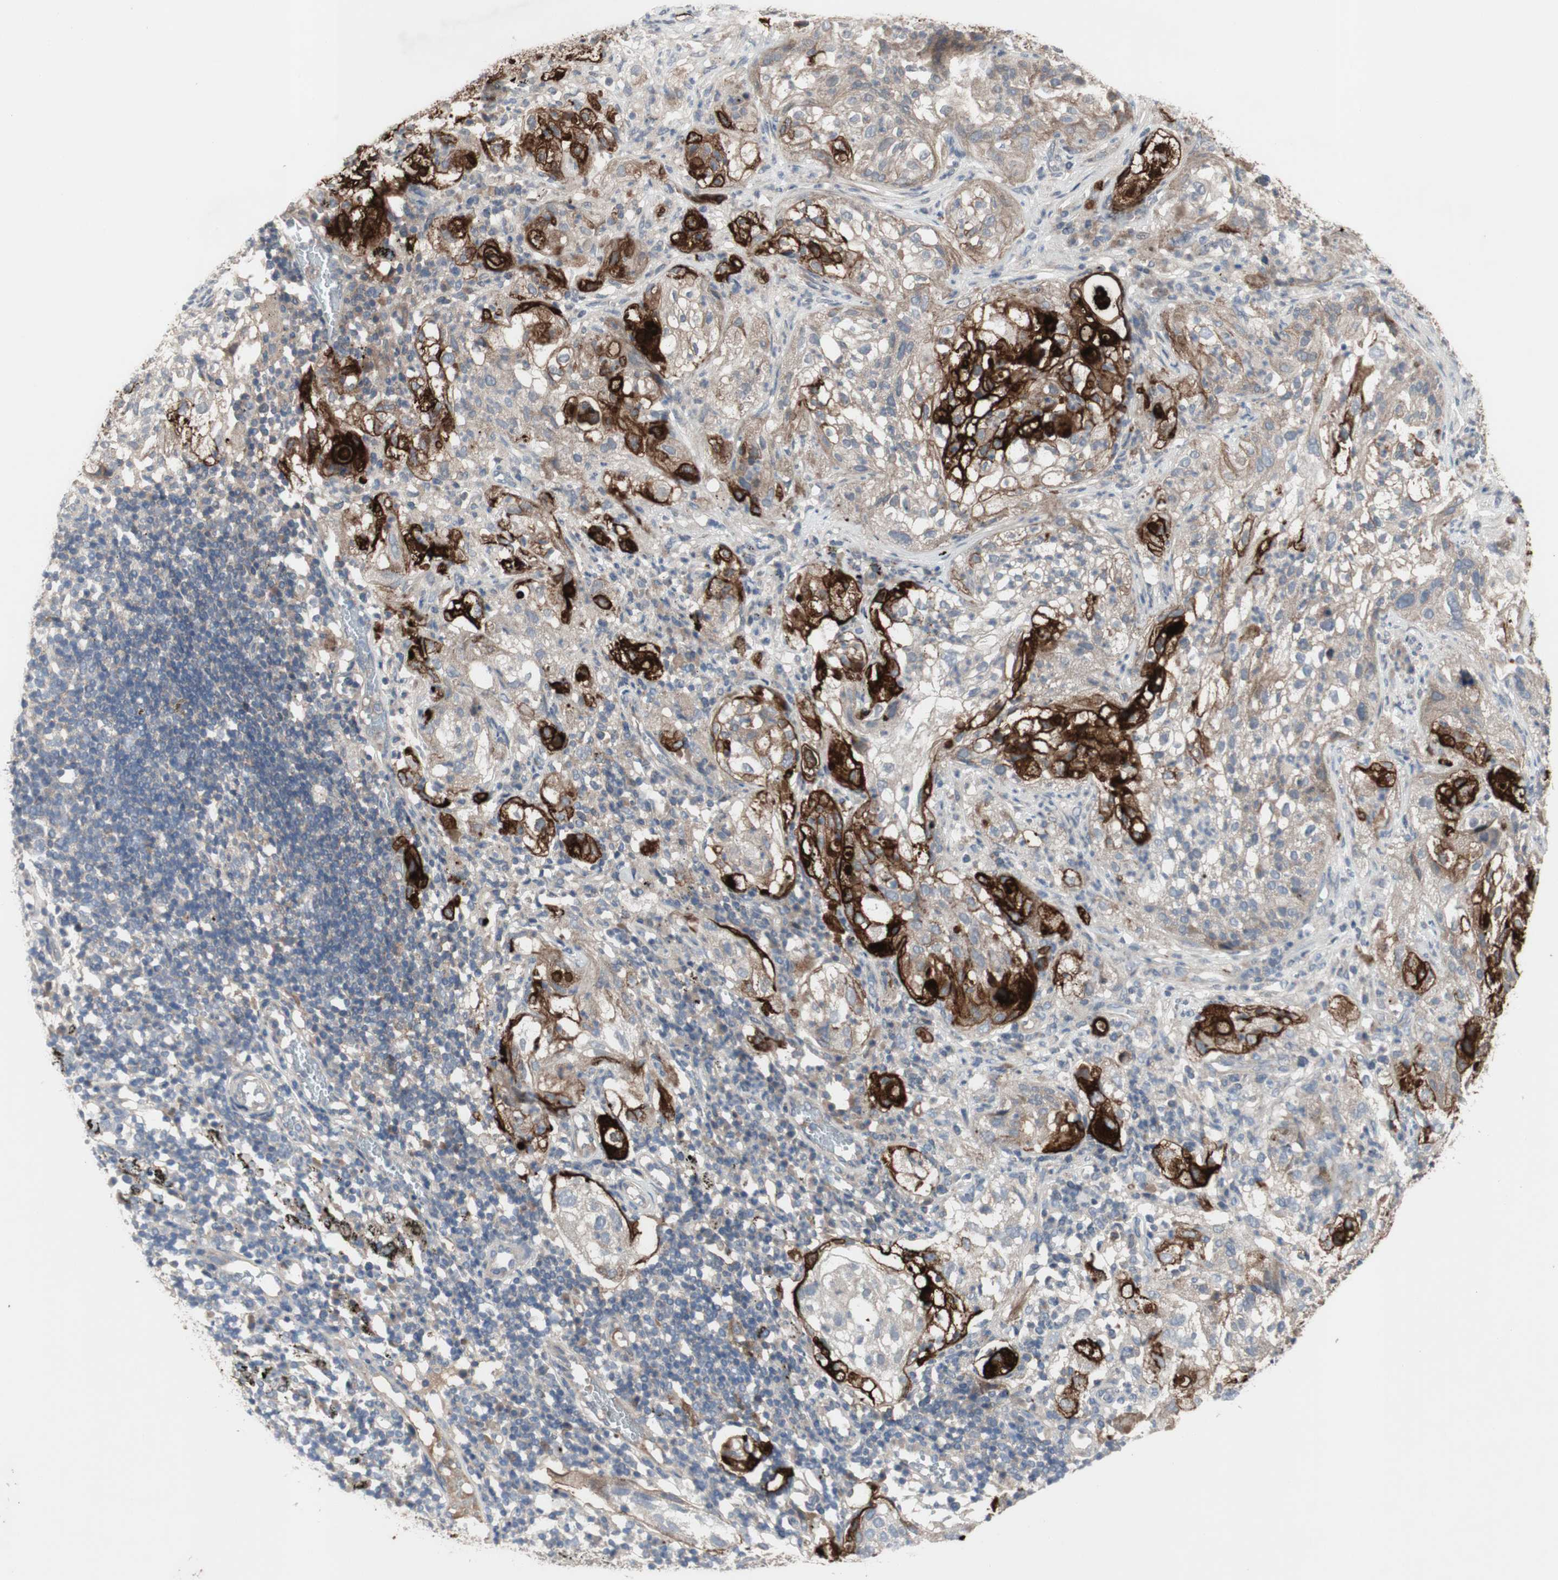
{"staining": {"intensity": "weak", "quantity": ">75%", "location": "cytoplasmic/membranous"}, "tissue": "lung cancer", "cell_type": "Tumor cells", "image_type": "cancer", "snomed": [{"axis": "morphology", "description": "Inflammation, NOS"}, {"axis": "morphology", "description": "Squamous cell carcinoma, NOS"}, {"axis": "topography", "description": "Lymph node"}, {"axis": "topography", "description": "Soft tissue"}, {"axis": "topography", "description": "Lung"}], "caption": "This is a histology image of immunohistochemistry staining of squamous cell carcinoma (lung), which shows weak staining in the cytoplasmic/membranous of tumor cells.", "gene": "OAZ1", "patient": {"sex": "male", "age": 66}}